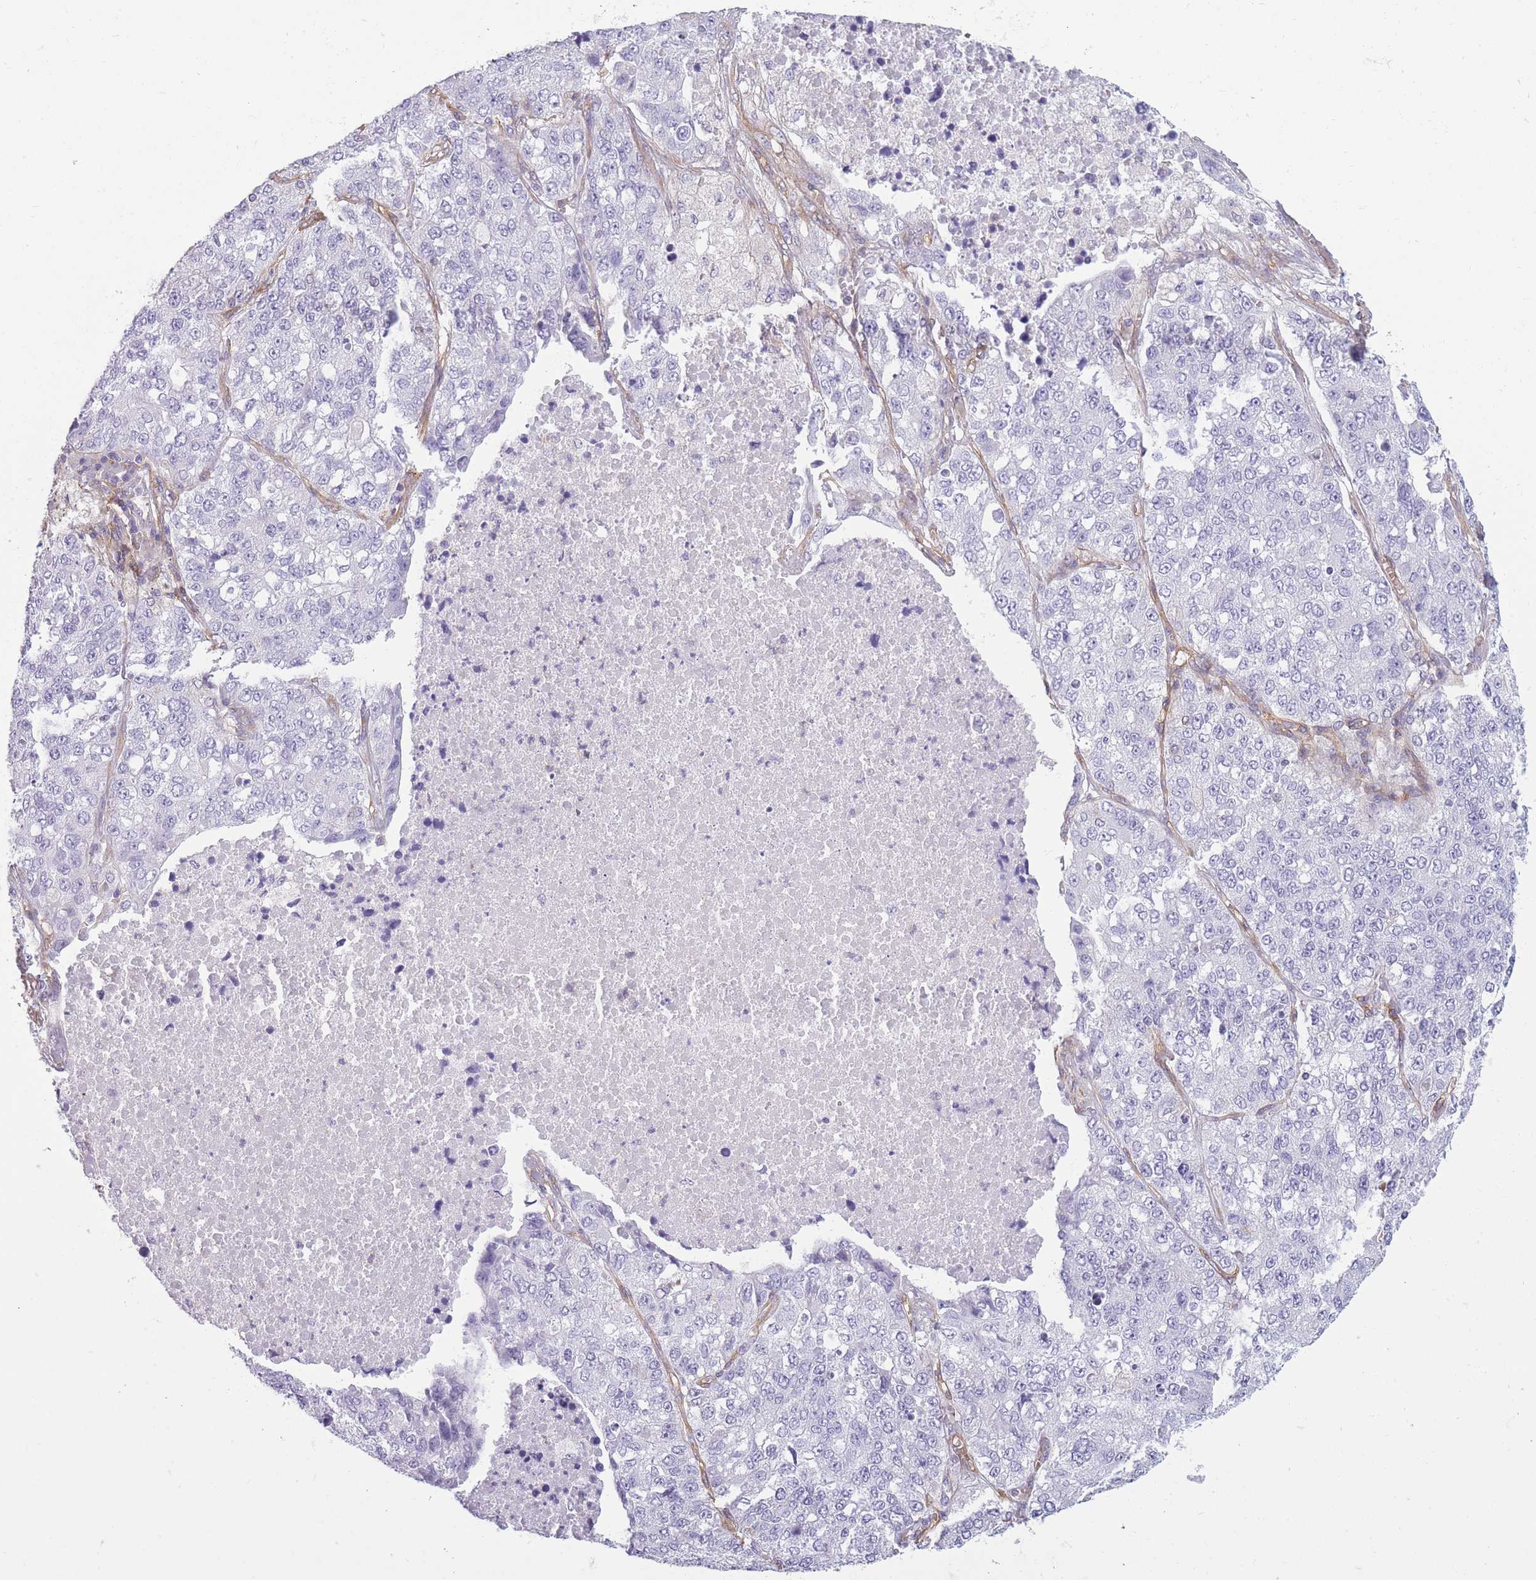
{"staining": {"intensity": "negative", "quantity": "none", "location": "none"}, "tissue": "lung cancer", "cell_type": "Tumor cells", "image_type": "cancer", "snomed": [{"axis": "morphology", "description": "Adenocarcinoma, NOS"}, {"axis": "topography", "description": "Lung"}], "caption": "Human lung adenocarcinoma stained for a protein using immunohistochemistry (IHC) displays no expression in tumor cells.", "gene": "ADD1", "patient": {"sex": "male", "age": 49}}